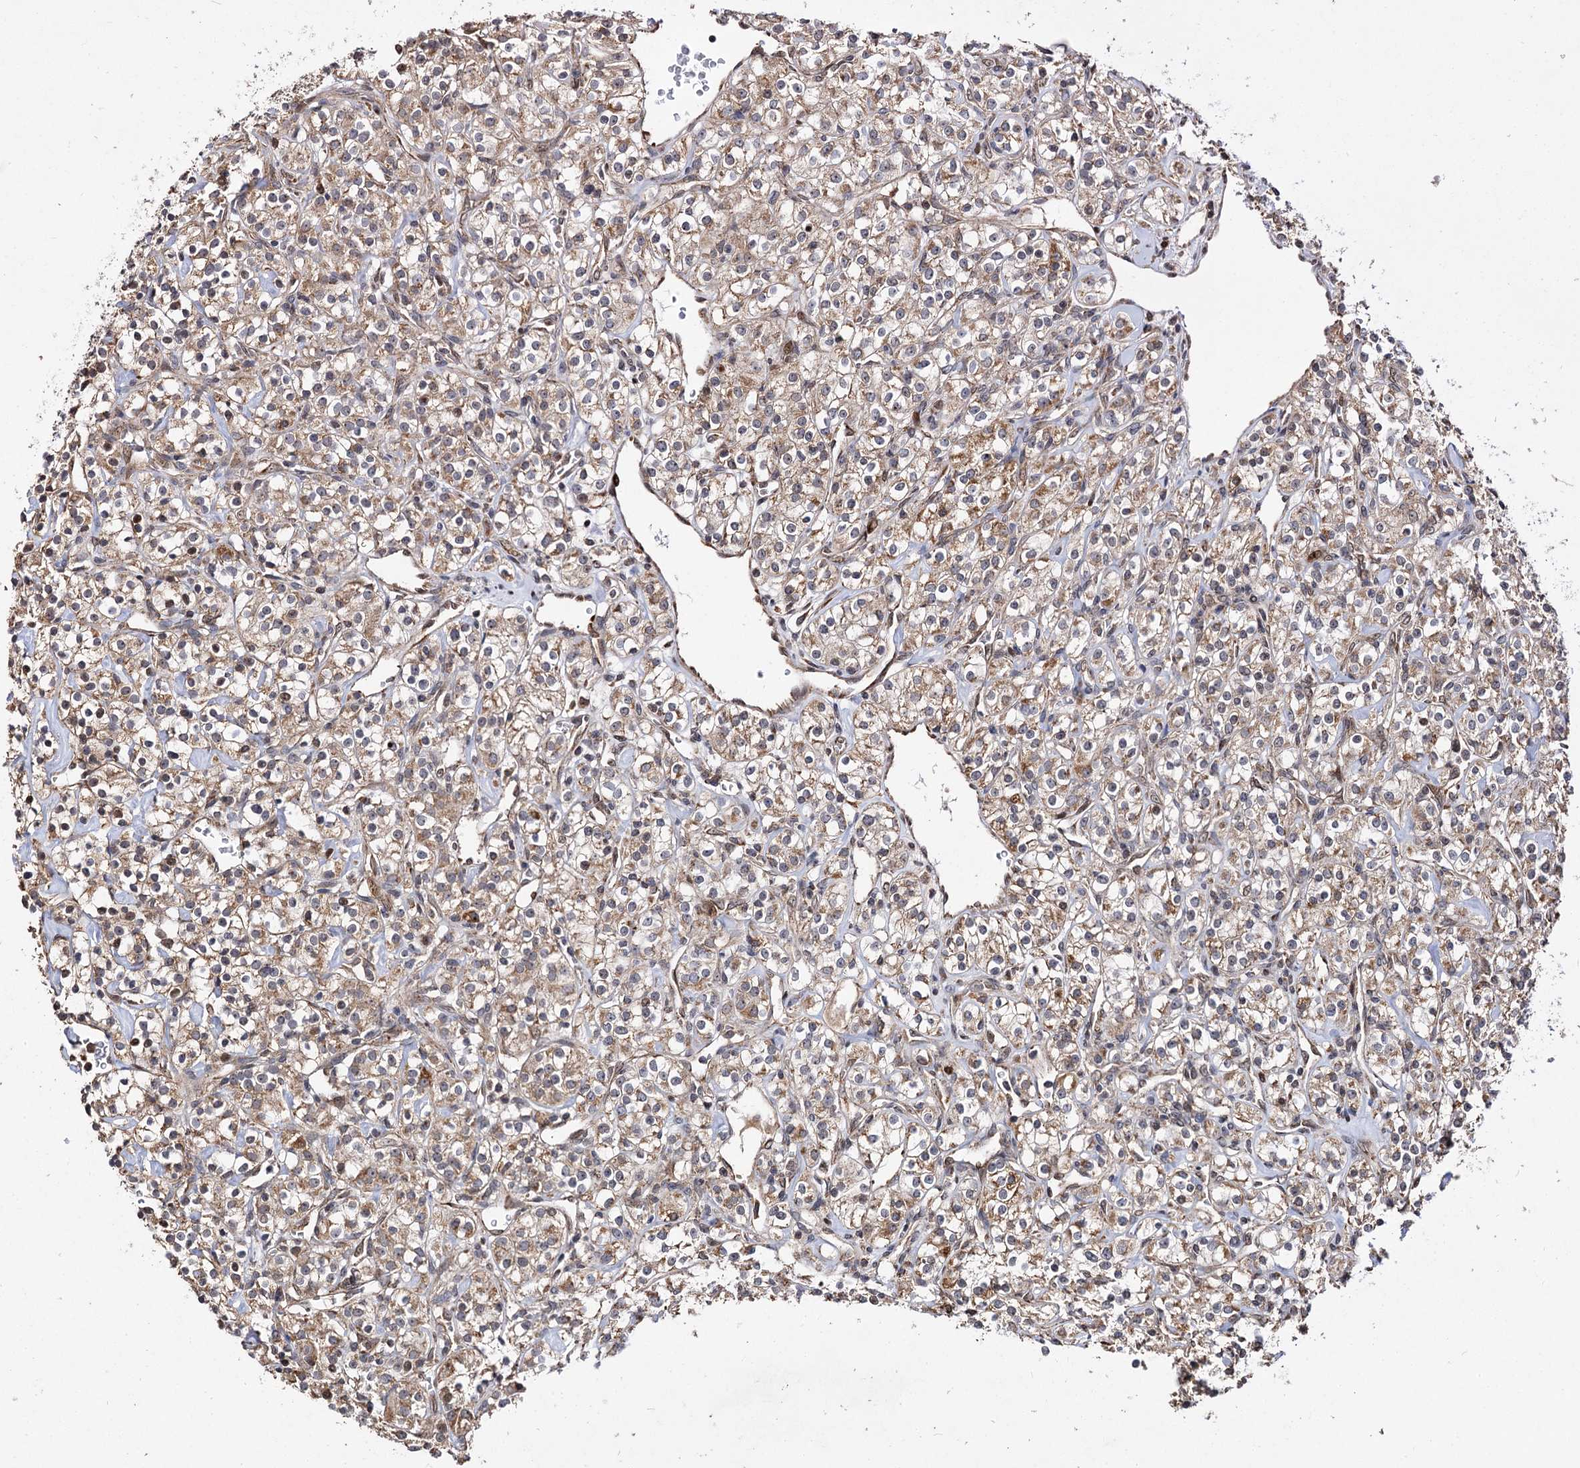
{"staining": {"intensity": "weak", "quantity": ">75%", "location": "cytoplasmic/membranous"}, "tissue": "renal cancer", "cell_type": "Tumor cells", "image_type": "cancer", "snomed": [{"axis": "morphology", "description": "Adenocarcinoma, NOS"}, {"axis": "topography", "description": "Kidney"}], "caption": "Renal cancer tissue shows weak cytoplasmic/membranous staining in about >75% of tumor cells, visualized by immunohistochemistry.", "gene": "CEP76", "patient": {"sex": "male", "age": 77}}